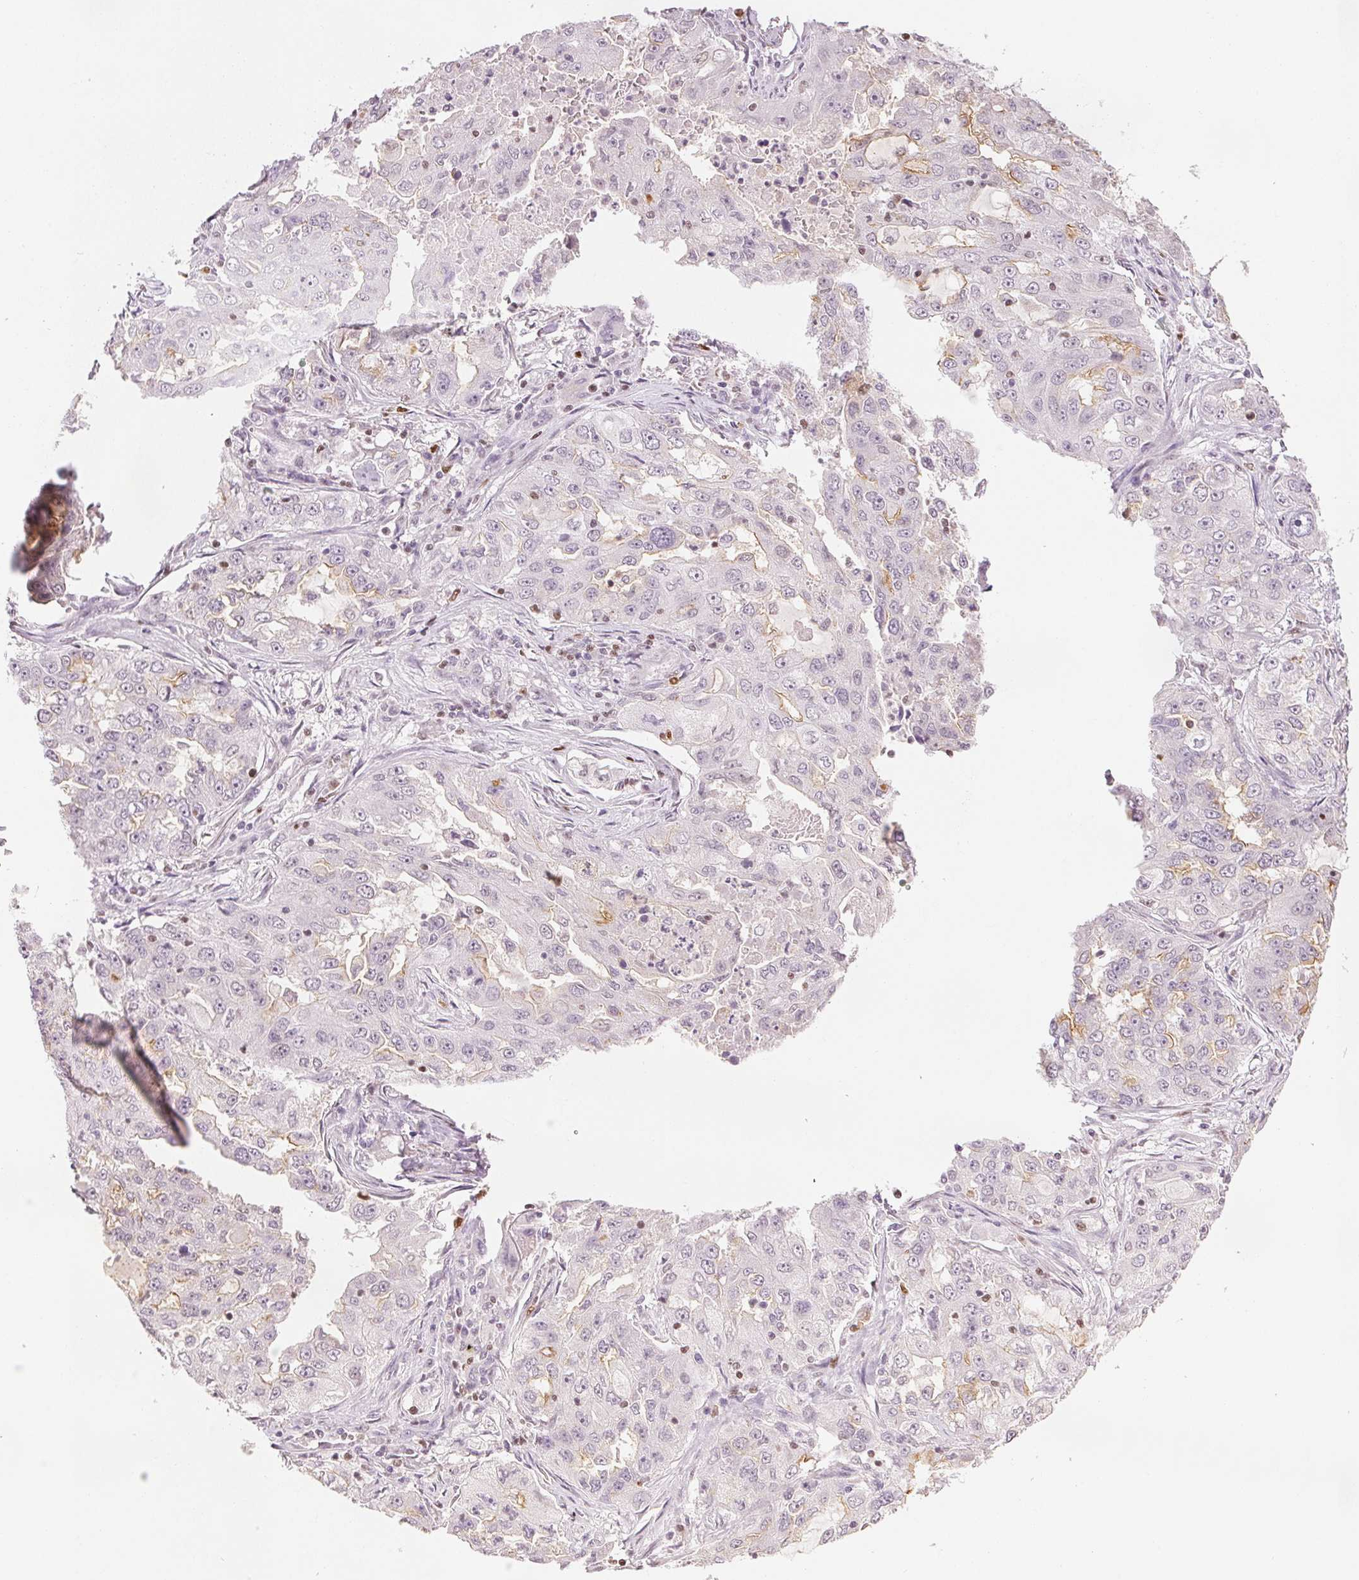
{"staining": {"intensity": "moderate", "quantity": "<25%", "location": "cytoplasmic/membranous"}, "tissue": "lung cancer", "cell_type": "Tumor cells", "image_type": "cancer", "snomed": [{"axis": "morphology", "description": "Adenocarcinoma, NOS"}, {"axis": "topography", "description": "Lung"}], "caption": "Lung adenocarcinoma stained with immunohistochemistry shows moderate cytoplasmic/membranous expression in approximately <25% of tumor cells.", "gene": "RUNX2", "patient": {"sex": "female", "age": 61}}